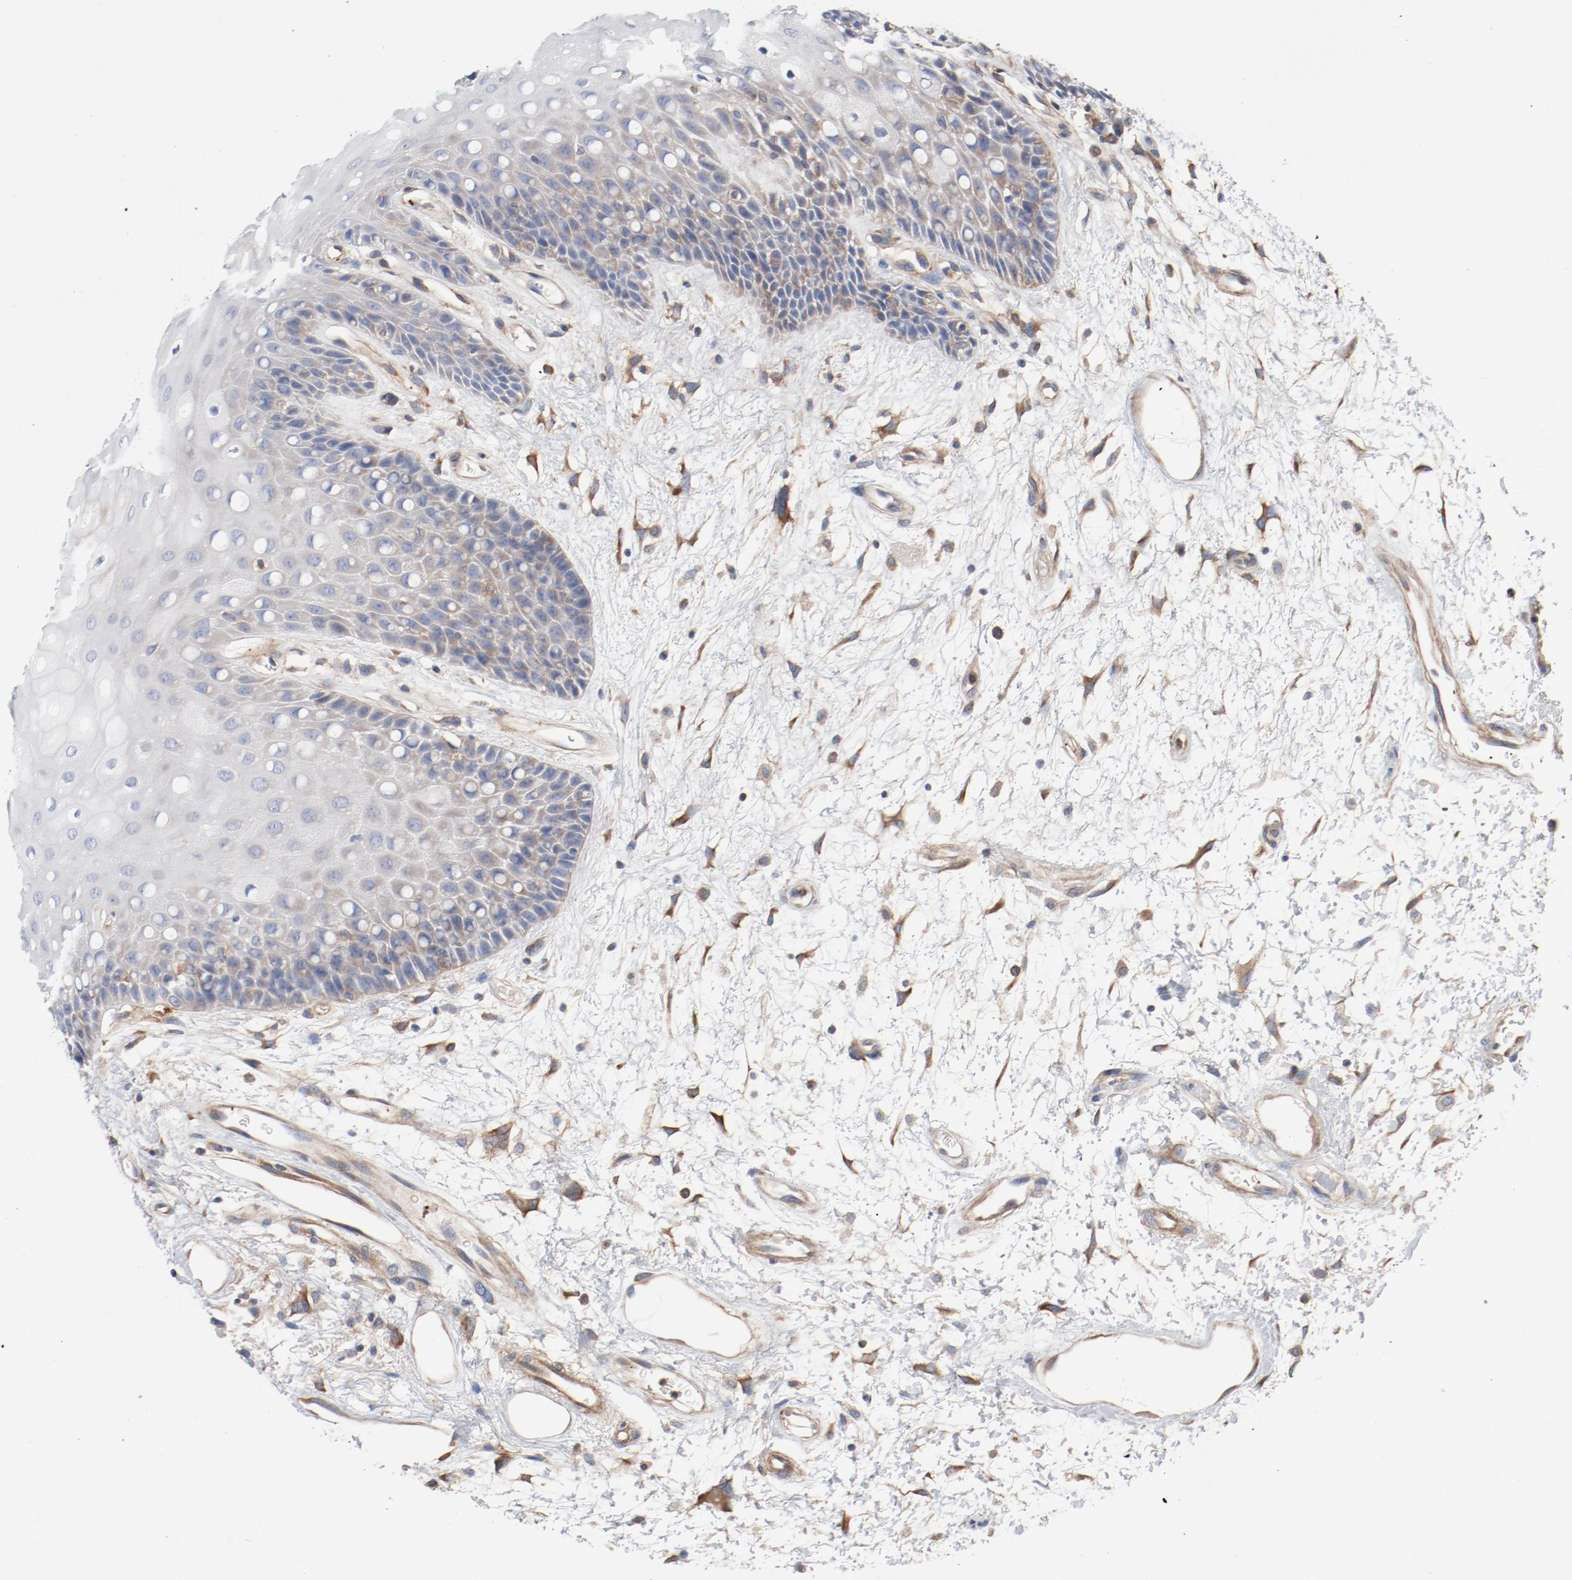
{"staining": {"intensity": "weak", "quantity": "<25%", "location": "cytoplasmic/membranous"}, "tissue": "oral mucosa", "cell_type": "Squamous epithelial cells", "image_type": "normal", "snomed": [{"axis": "morphology", "description": "Normal tissue, NOS"}, {"axis": "morphology", "description": "Squamous cell carcinoma, NOS"}, {"axis": "topography", "description": "Skeletal muscle"}, {"axis": "topography", "description": "Oral tissue"}, {"axis": "topography", "description": "Head-Neck"}], "caption": "Oral mucosa was stained to show a protein in brown. There is no significant staining in squamous epithelial cells. (DAB immunohistochemistry, high magnification).", "gene": "ILK", "patient": {"sex": "female", "age": 84}}